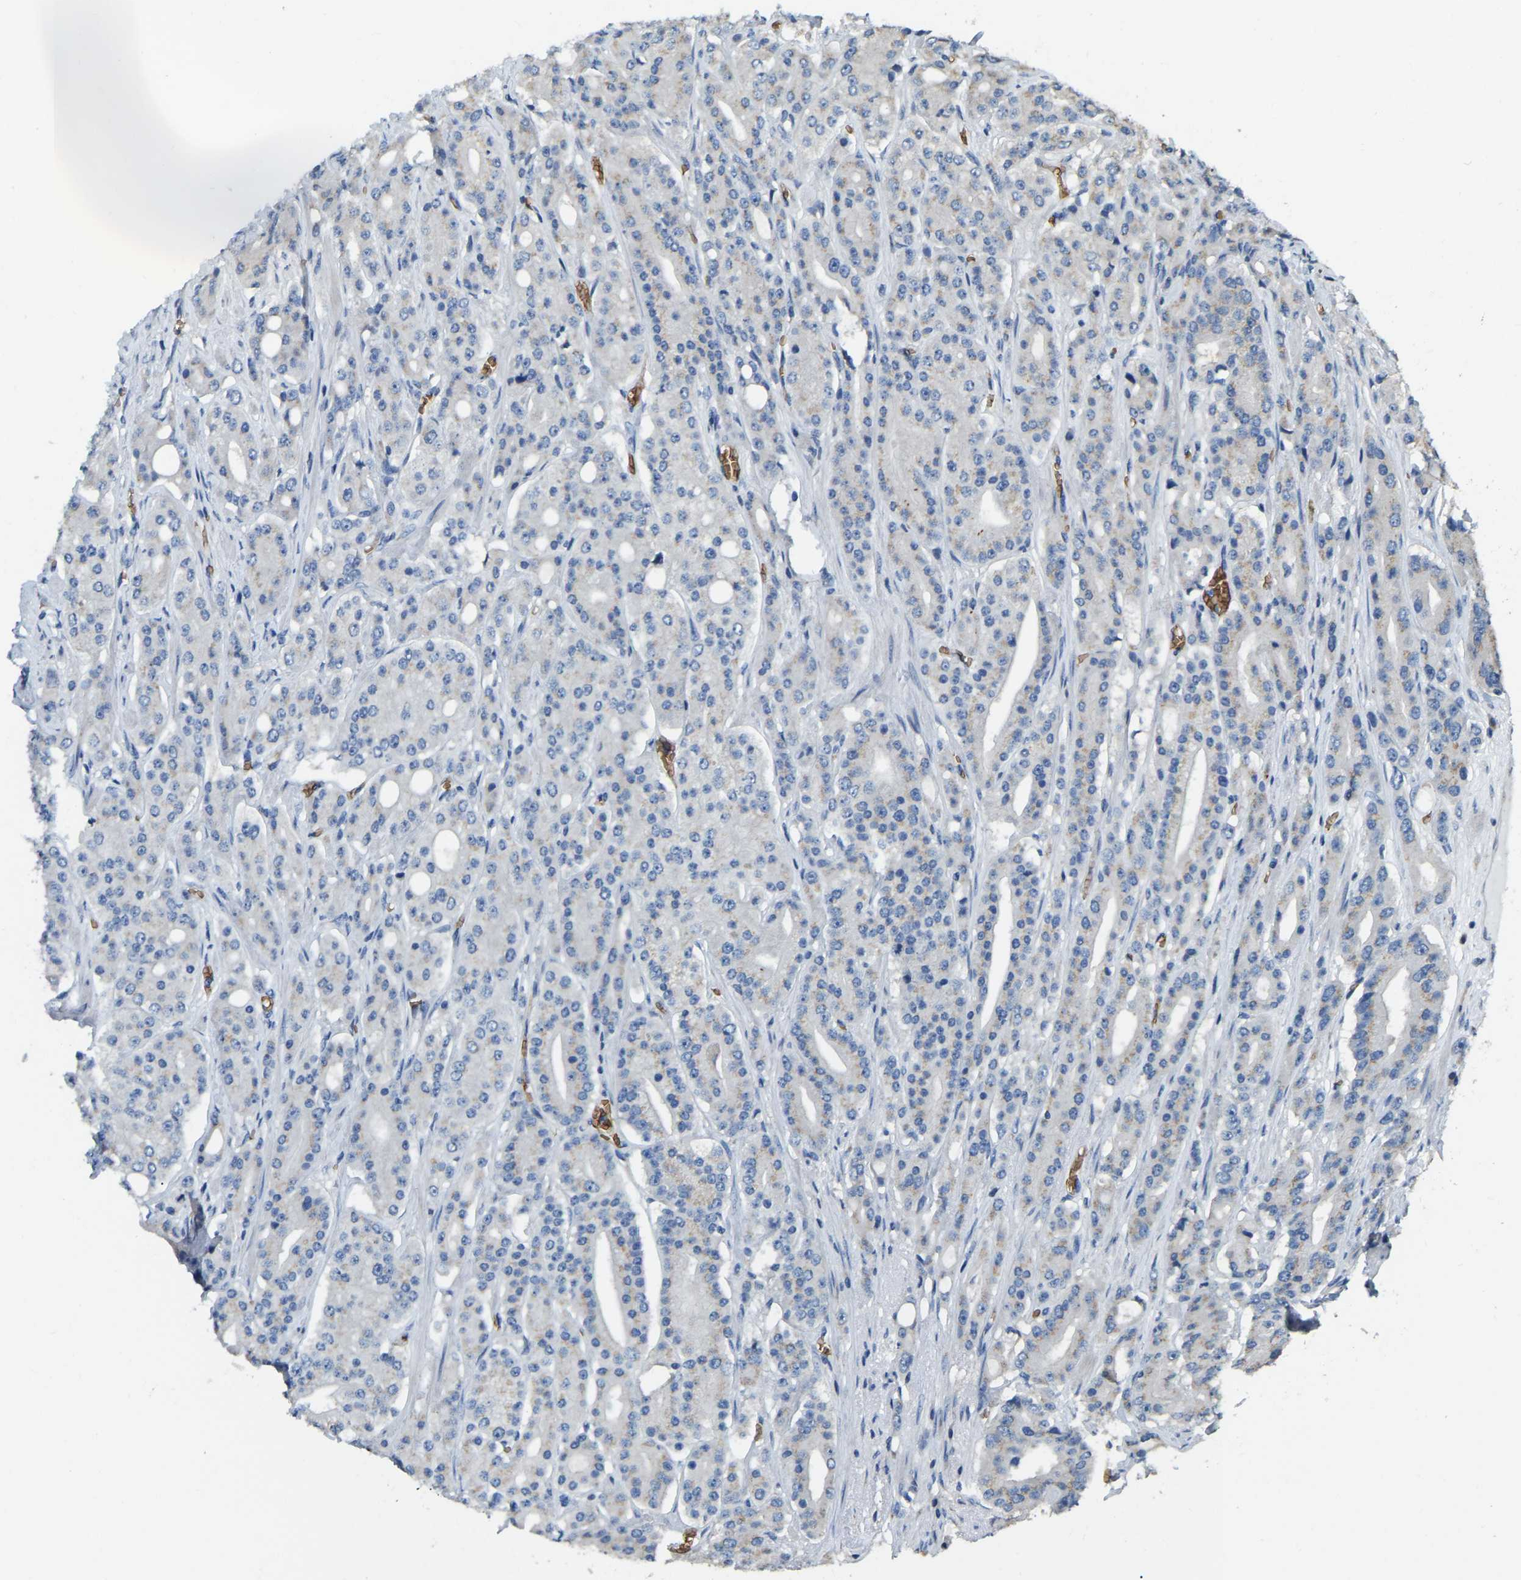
{"staining": {"intensity": "negative", "quantity": "none", "location": "none"}, "tissue": "prostate cancer", "cell_type": "Tumor cells", "image_type": "cancer", "snomed": [{"axis": "morphology", "description": "Adenocarcinoma, High grade"}, {"axis": "topography", "description": "Prostate"}], "caption": "IHC histopathology image of adenocarcinoma (high-grade) (prostate) stained for a protein (brown), which reveals no staining in tumor cells.", "gene": "CFAP298", "patient": {"sex": "male", "age": 71}}